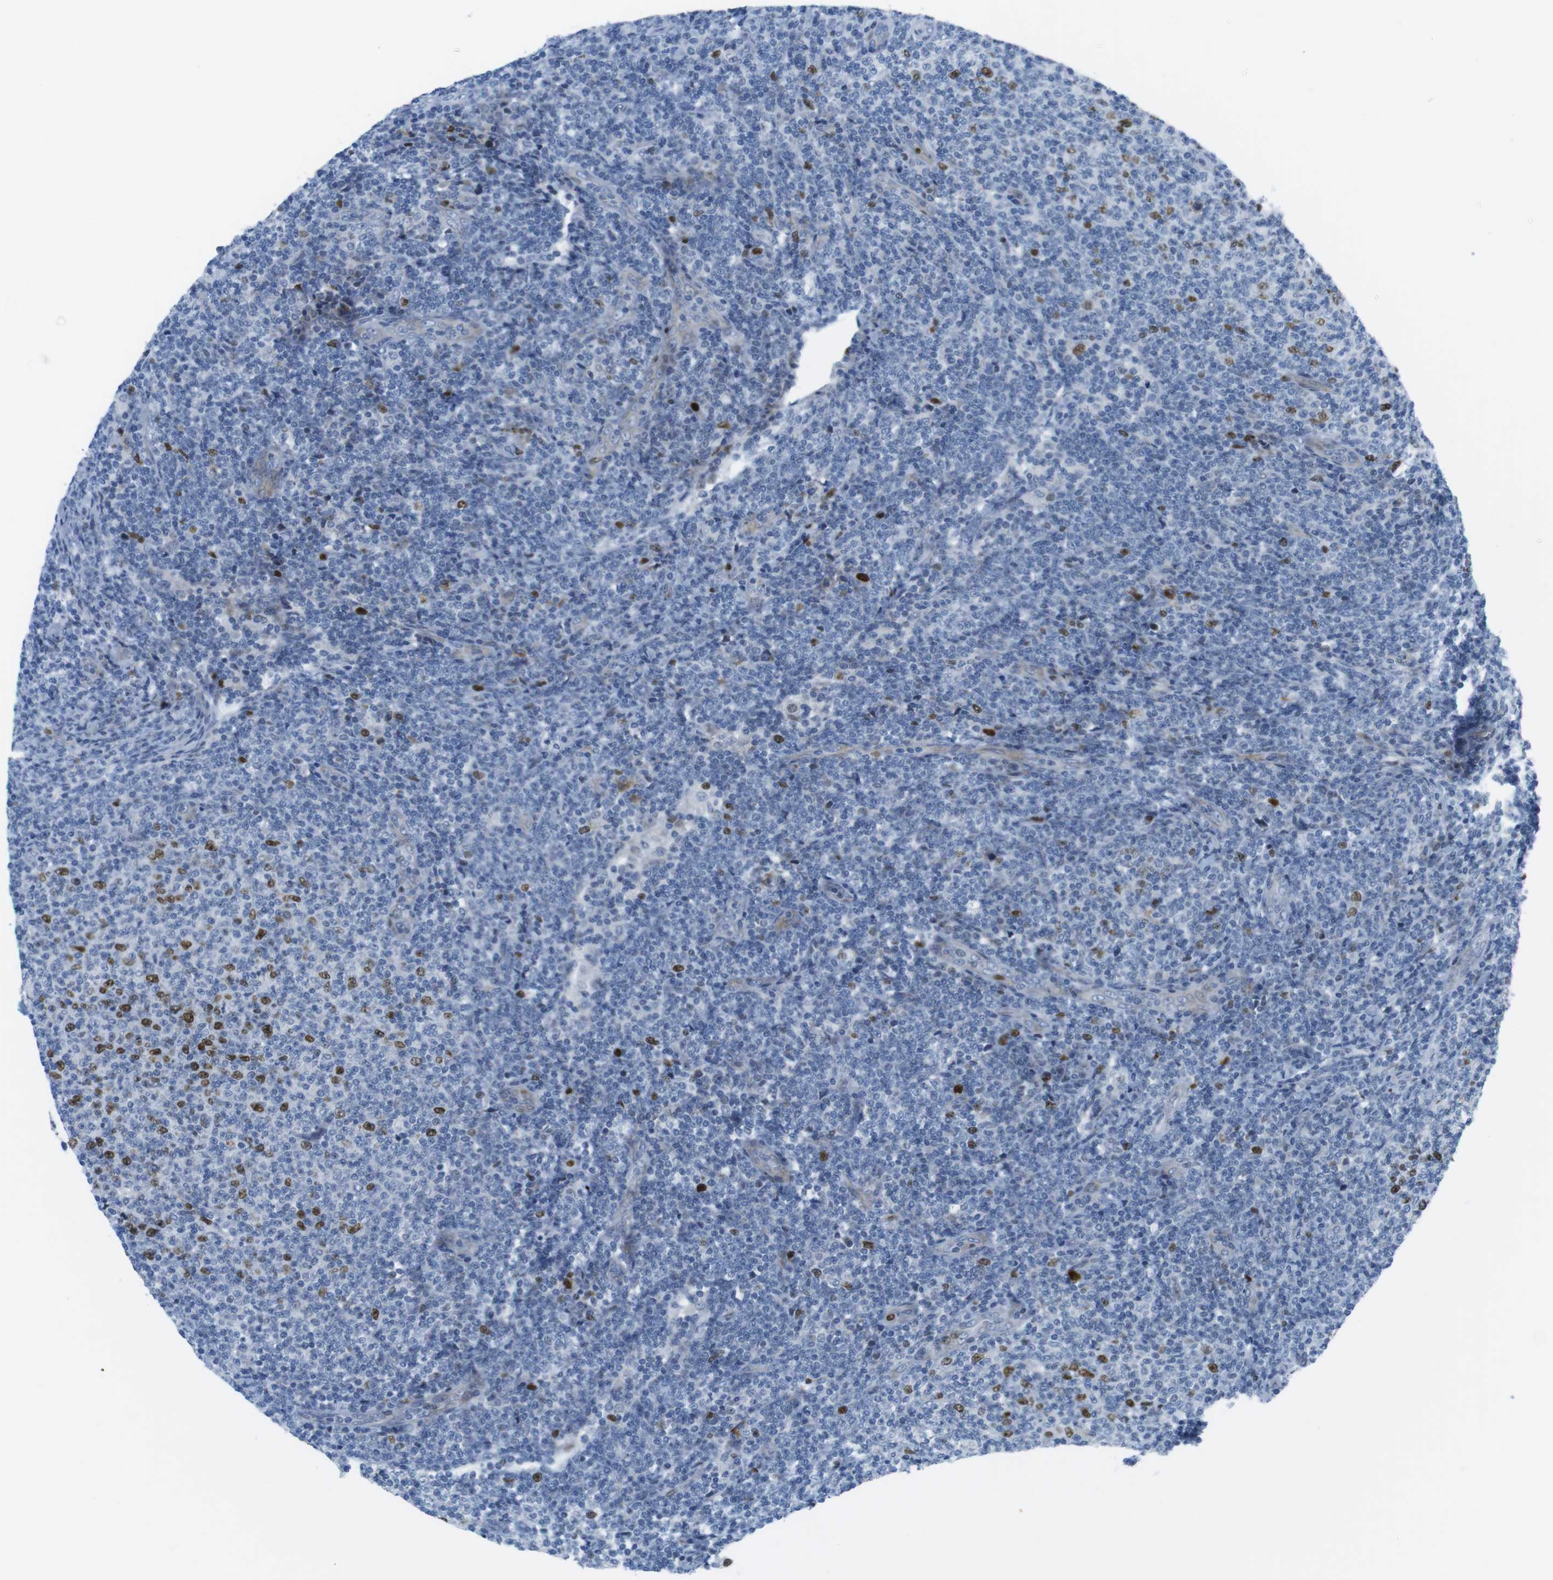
{"staining": {"intensity": "strong", "quantity": "<25%", "location": "nuclear"}, "tissue": "lymphoma", "cell_type": "Tumor cells", "image_type": "cancer", "snomed": [{"axis": "morphology", "description": "Malignant lymphoma, non-Hodgkin's type, Low grade"}, {"axis": "topography", "description": "Lymph node"}], "caption": "Protein expression analysis of lymphoma demonstrates strong nuclear positivity in about <25% of tumor cells.", "gene": "CHAF1A", "patient": {"sex": "male", "age": 66}}